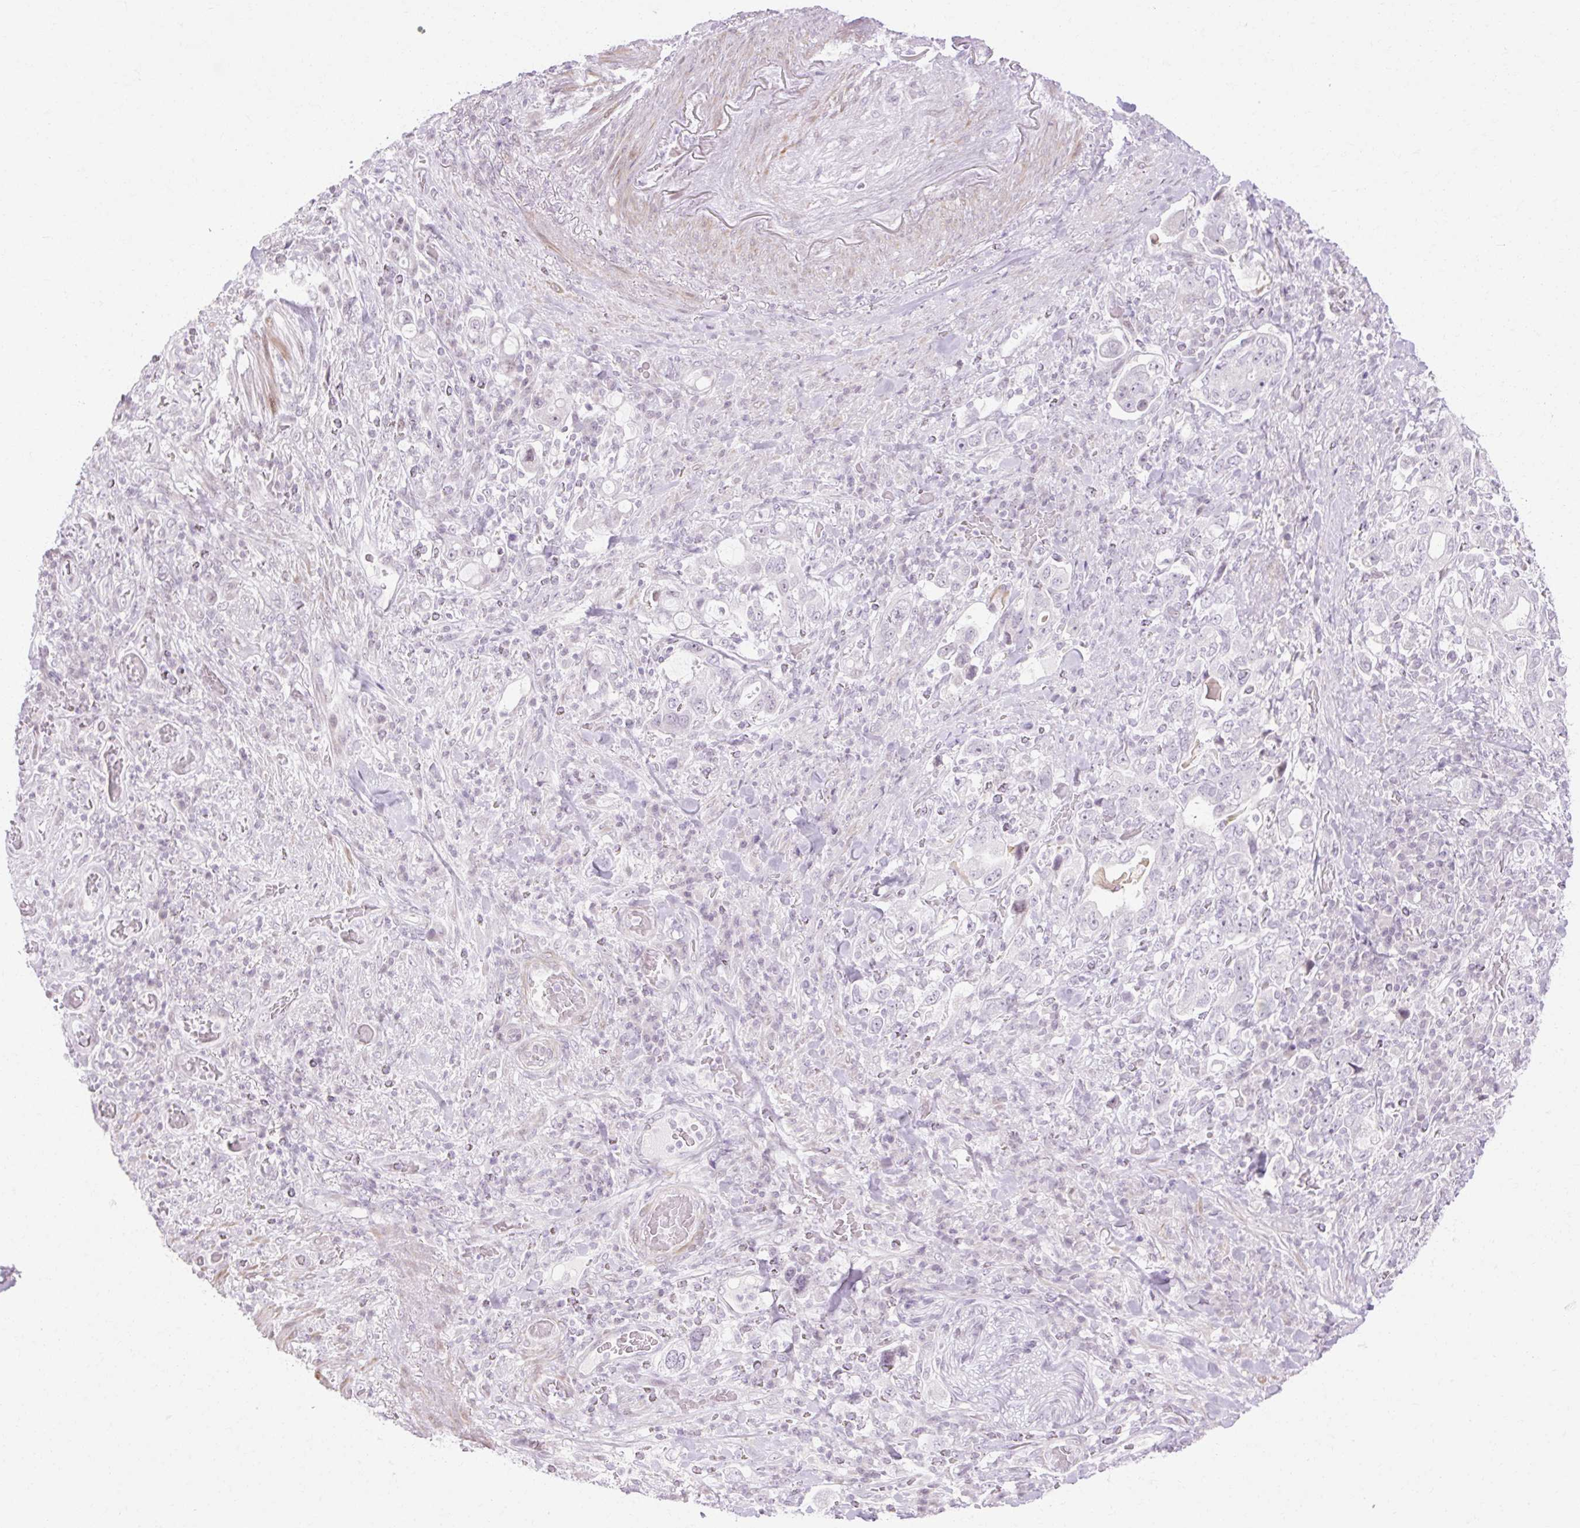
{"staining": {"intensity": "negative", "quantity": "none", "location": "none"}, "tissue": "stomach cancer", "cell_type": "Tumor cells", "image_type": "cancer", "snomed": [{"axis": "morphology", "description": "Adenocarcinoma, NOS"}, {"axis": "topography", "description": "Stomach, upper"}, {"axis": "topography", "description": "Stomach"}], "caption": "DAB (3,3'-diaminobenzidine) immunohistochemical staining of human adenocarcinoma (stomach) exhibits no significant staining in tumor cells. (DAB (3,3'-diaminobenzidine) IHC, high magnification).", "gene": "C3orf49", "patient": {"sex": "male", "age": 62}}